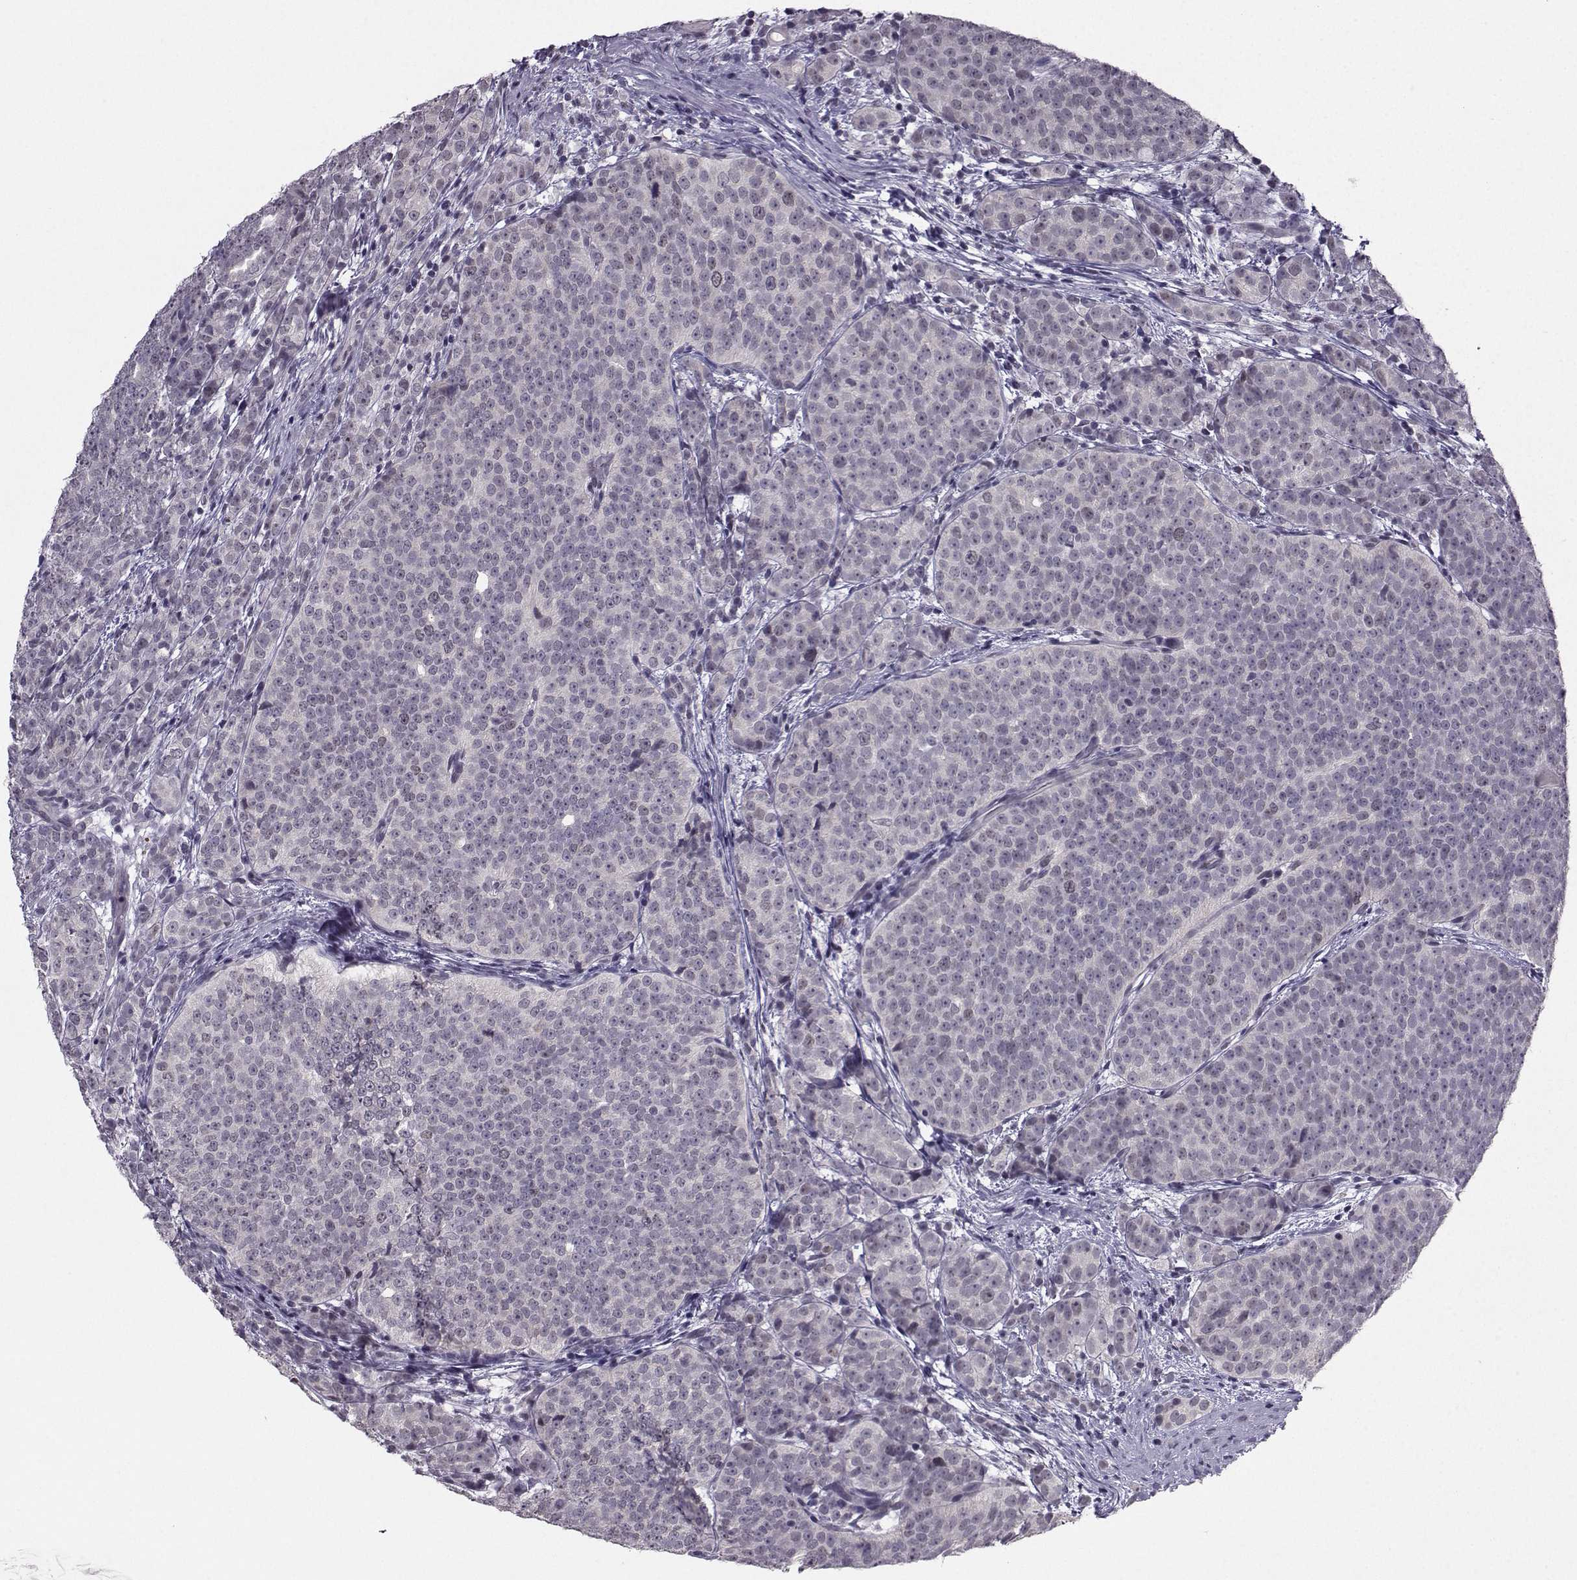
{"staining": {"intensity": "negative", "quantity": "none", "location": "none"}, "tissue": "prostate cancer", "cell_type": "Tumor cells", "image_type": "cancer", "snomed": [{"axis": "morphology", "description": "Adenocarcinoma, High grade"}, {"axis": "topography", "description": "Prostate"}], "caption": "IHC photomicrograph of human prostate cancer (high-grade adenocarcinoma) stained for a protein (brown), which reveals no staining in tumor cells.", "gene": "LIN28A", "patient": {"sex": "male", "age": 53}}